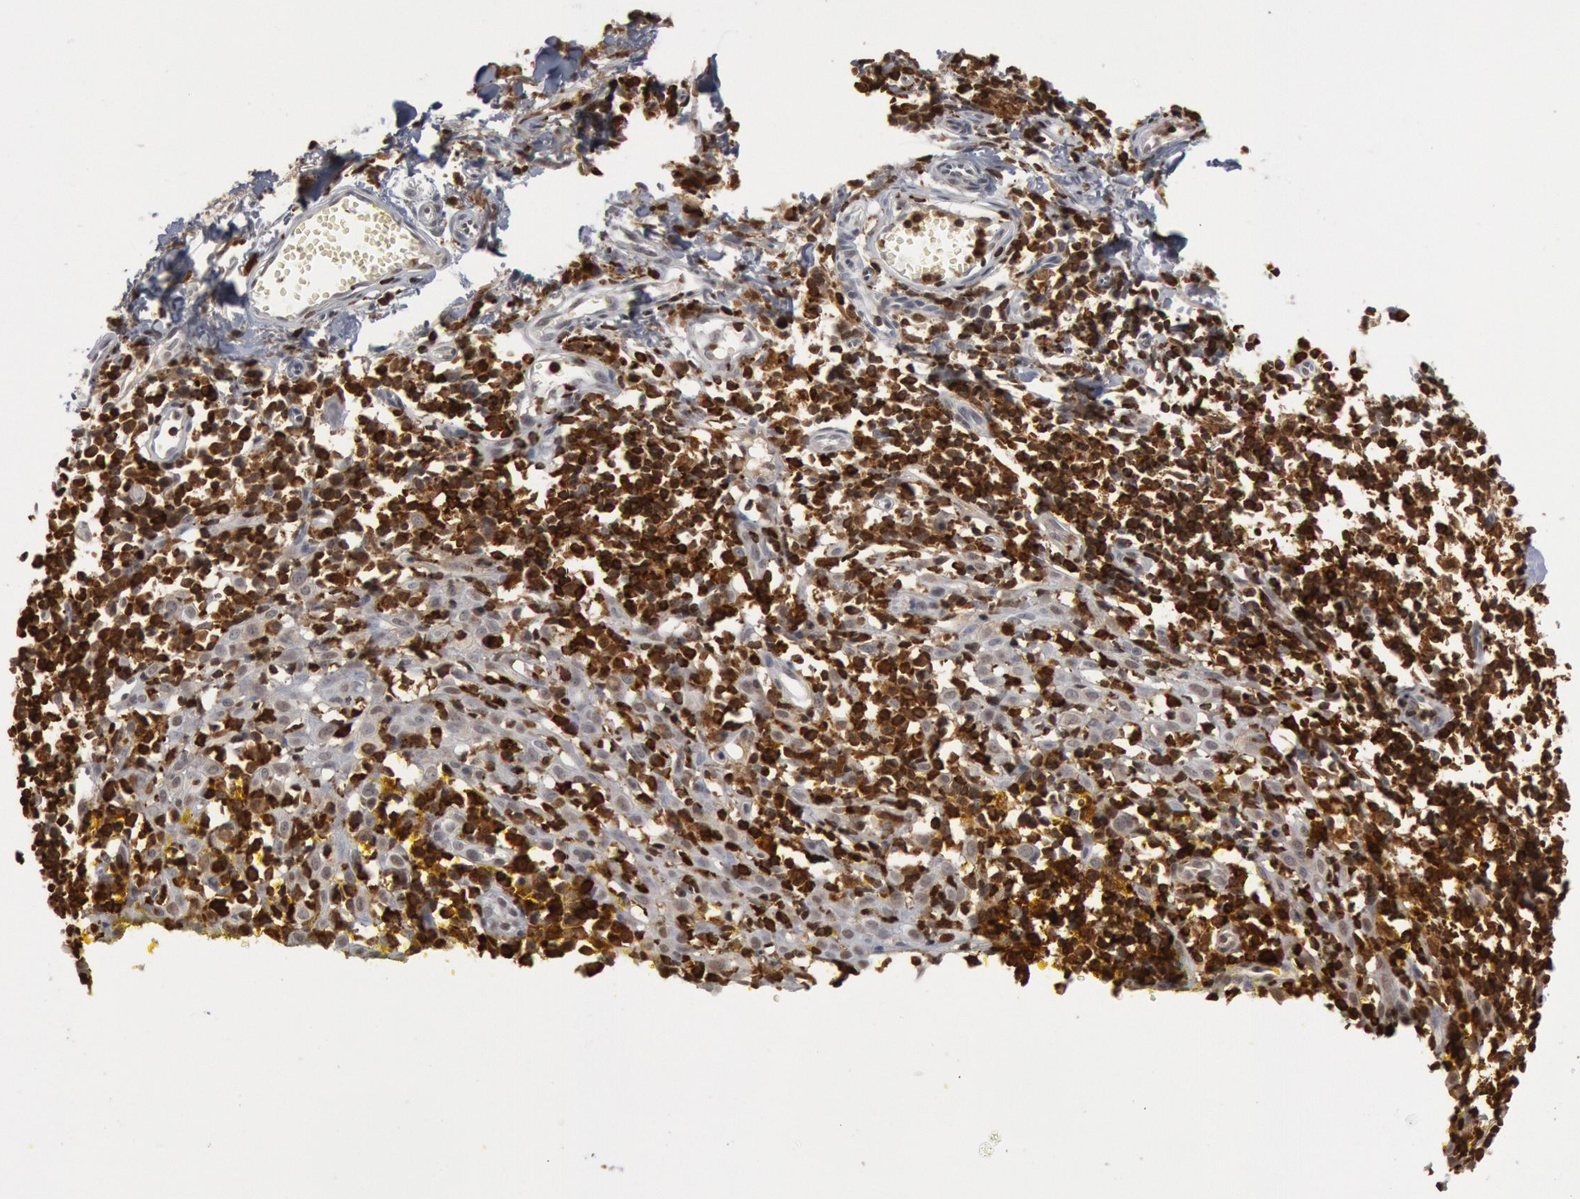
{"staining": {"intensity": "weak", "quantity": "<25%", "location": "cytoplasmic/membranous,nuclear"}, "tissue": "melanoma", "cell_type": "Tumor cells", "image_type": "cancer", "snomed": [{"axis": "morphology", "description": "Malignant melanoma, NOS"}, {"axis": "topography", "description": "Skin"}], "caption": "Immunohistochemistry (IHC) photomicrograph of neoplastic tissue: melanoma stained with DAB (3,3'-diaminobenzidine) shows no significant protein positivity in tumor cells. (DAB (3,3'-diaminobenzidine) IHC with hematoxylin counter stain).", "gene": "PTPN6", "patient": {"sex": "female", "age": 52}}